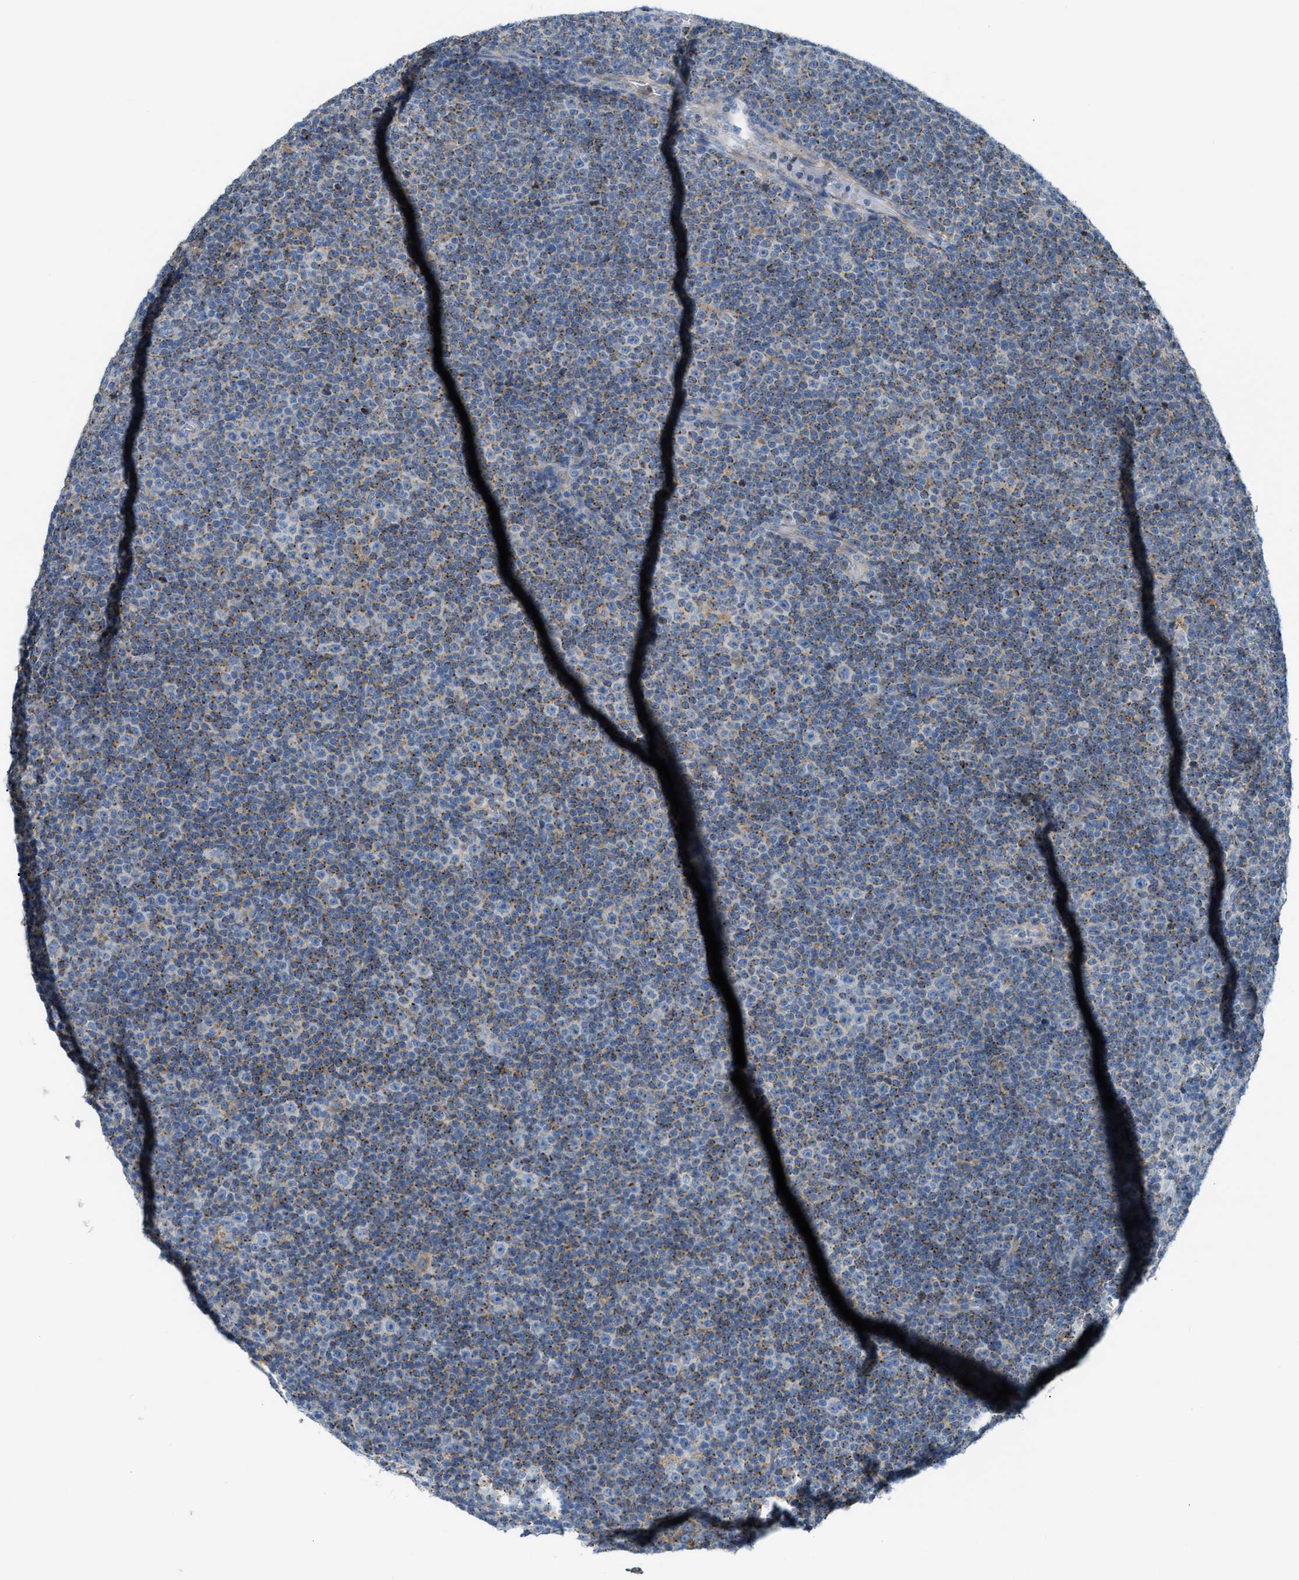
{"staining": {"intensity": "weak", "quantity": "<25%", "location": "cytoplasmic/membranous"}, "tissue": "lymphoma", "cell_type": "Tumor cells", "image_type": "cancer", "snomed": [{"axis": "morphology", "description": "Malignant lymphoma, non-Hodgkin's type, Low grade"}, {"axis": "topography", "description": "Lymph node"}], "caption": "Immunohistochemistry micrograph of neoplastic tissue: lymphoma stained with DAB (3,3'-diaminobenzidine) exhibits no significant protein expression in tumor cells. The staining was performed using DAB to visualize the protein expression in brown, while the nuclei were stained in blue with hematoxylin (Magnification: 20x).", "gene": "LMBRD1", "patient": {"sex": "female", "age": 67}}